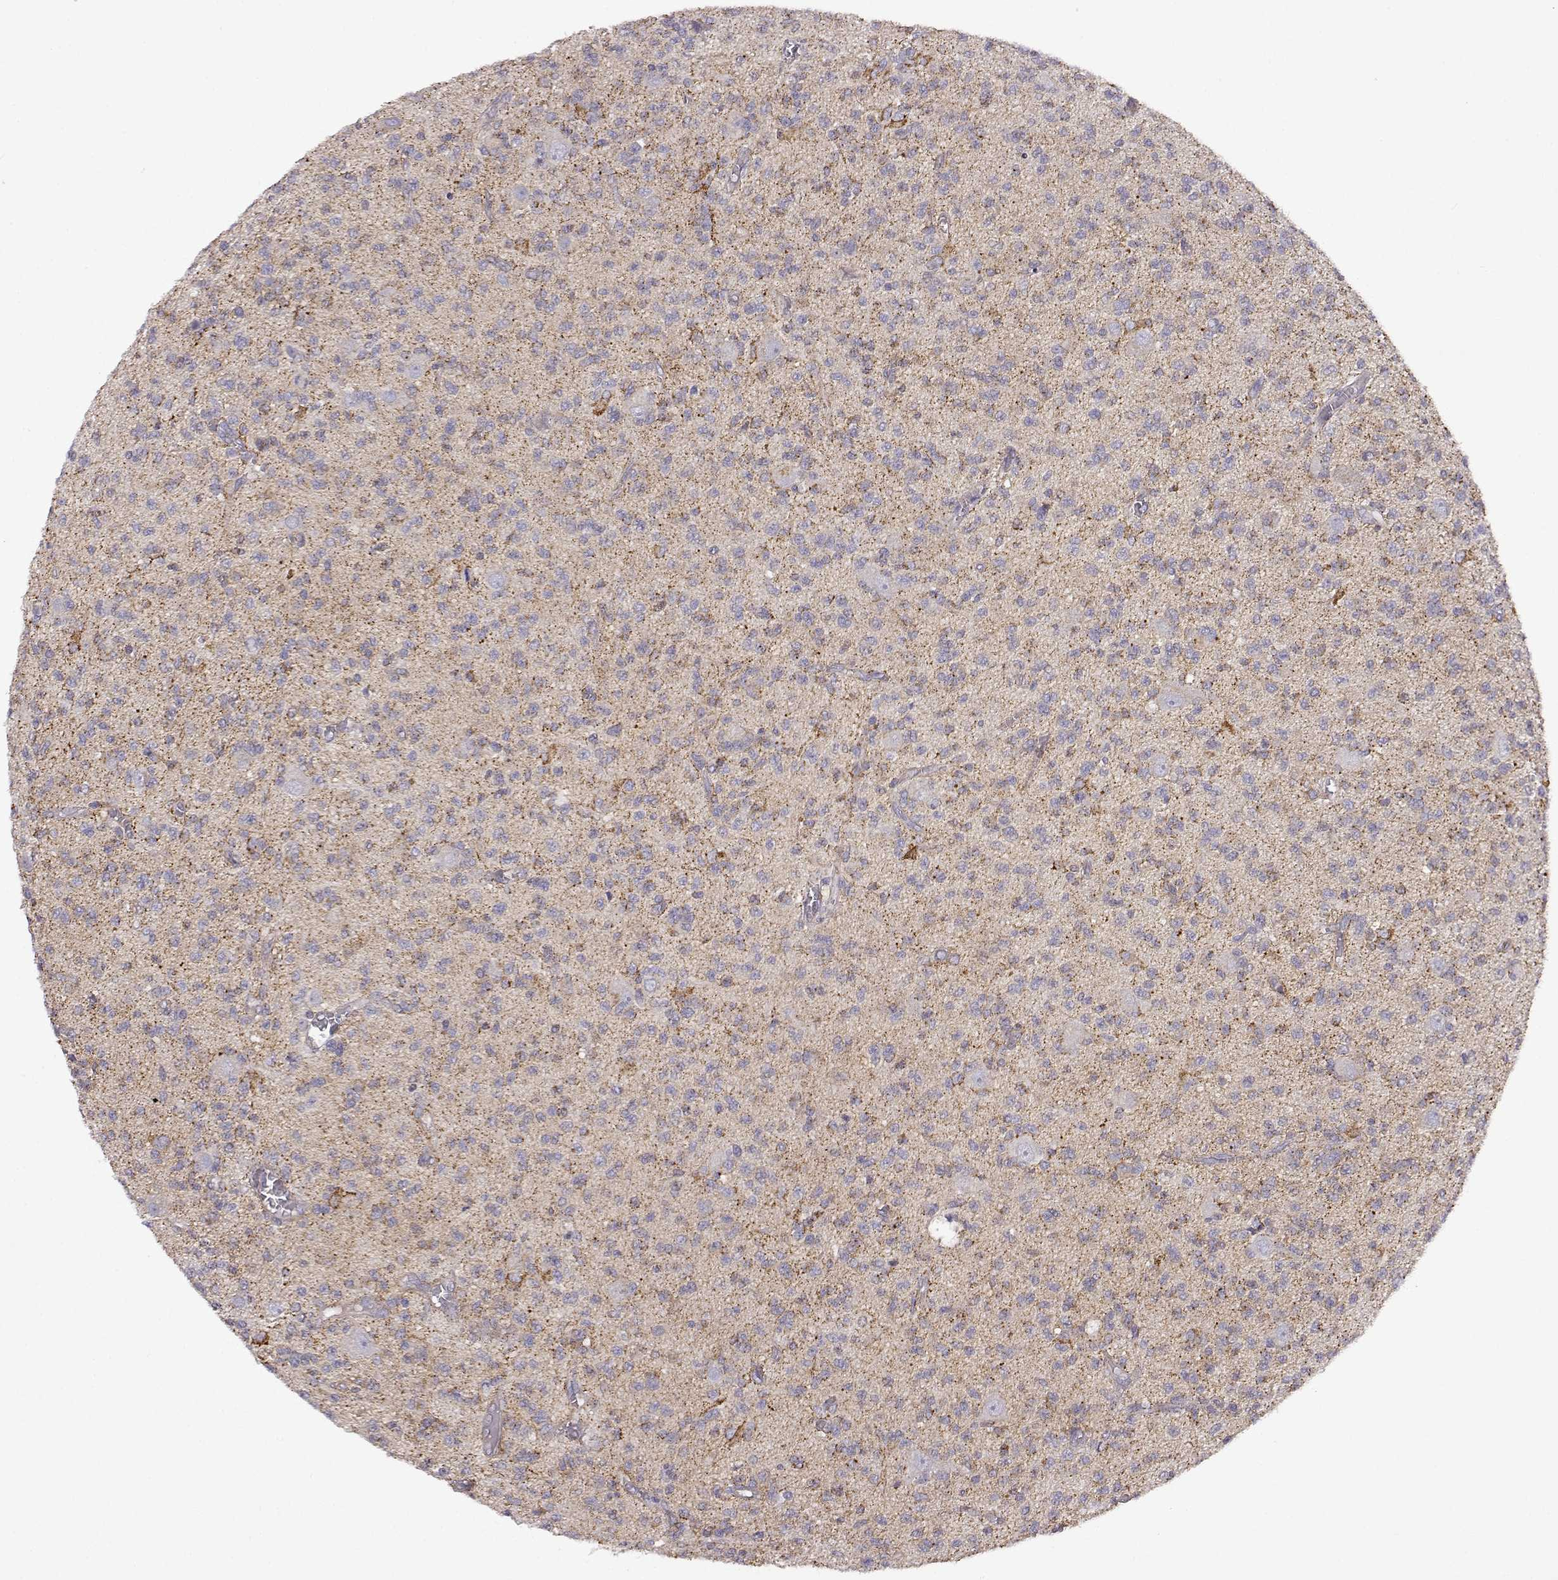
{"staining": {"intensity": "weak", "quantity": "<25%", "location": "cytoplasmic/membranous"}, "tissue": "glioma", "cell_type": "Tumor cells", "image_type": "cancer", "snomed": [{"axis": "morphology", "description": "Glioma, malignant, Low grade"}, {"axis": "topography", "description": "Brain"}], "caption": "IHC of human glioma exhibits no staining in tumor cells.", "gene": "DDC", "patient": {"sex": "male", "age": 64}}